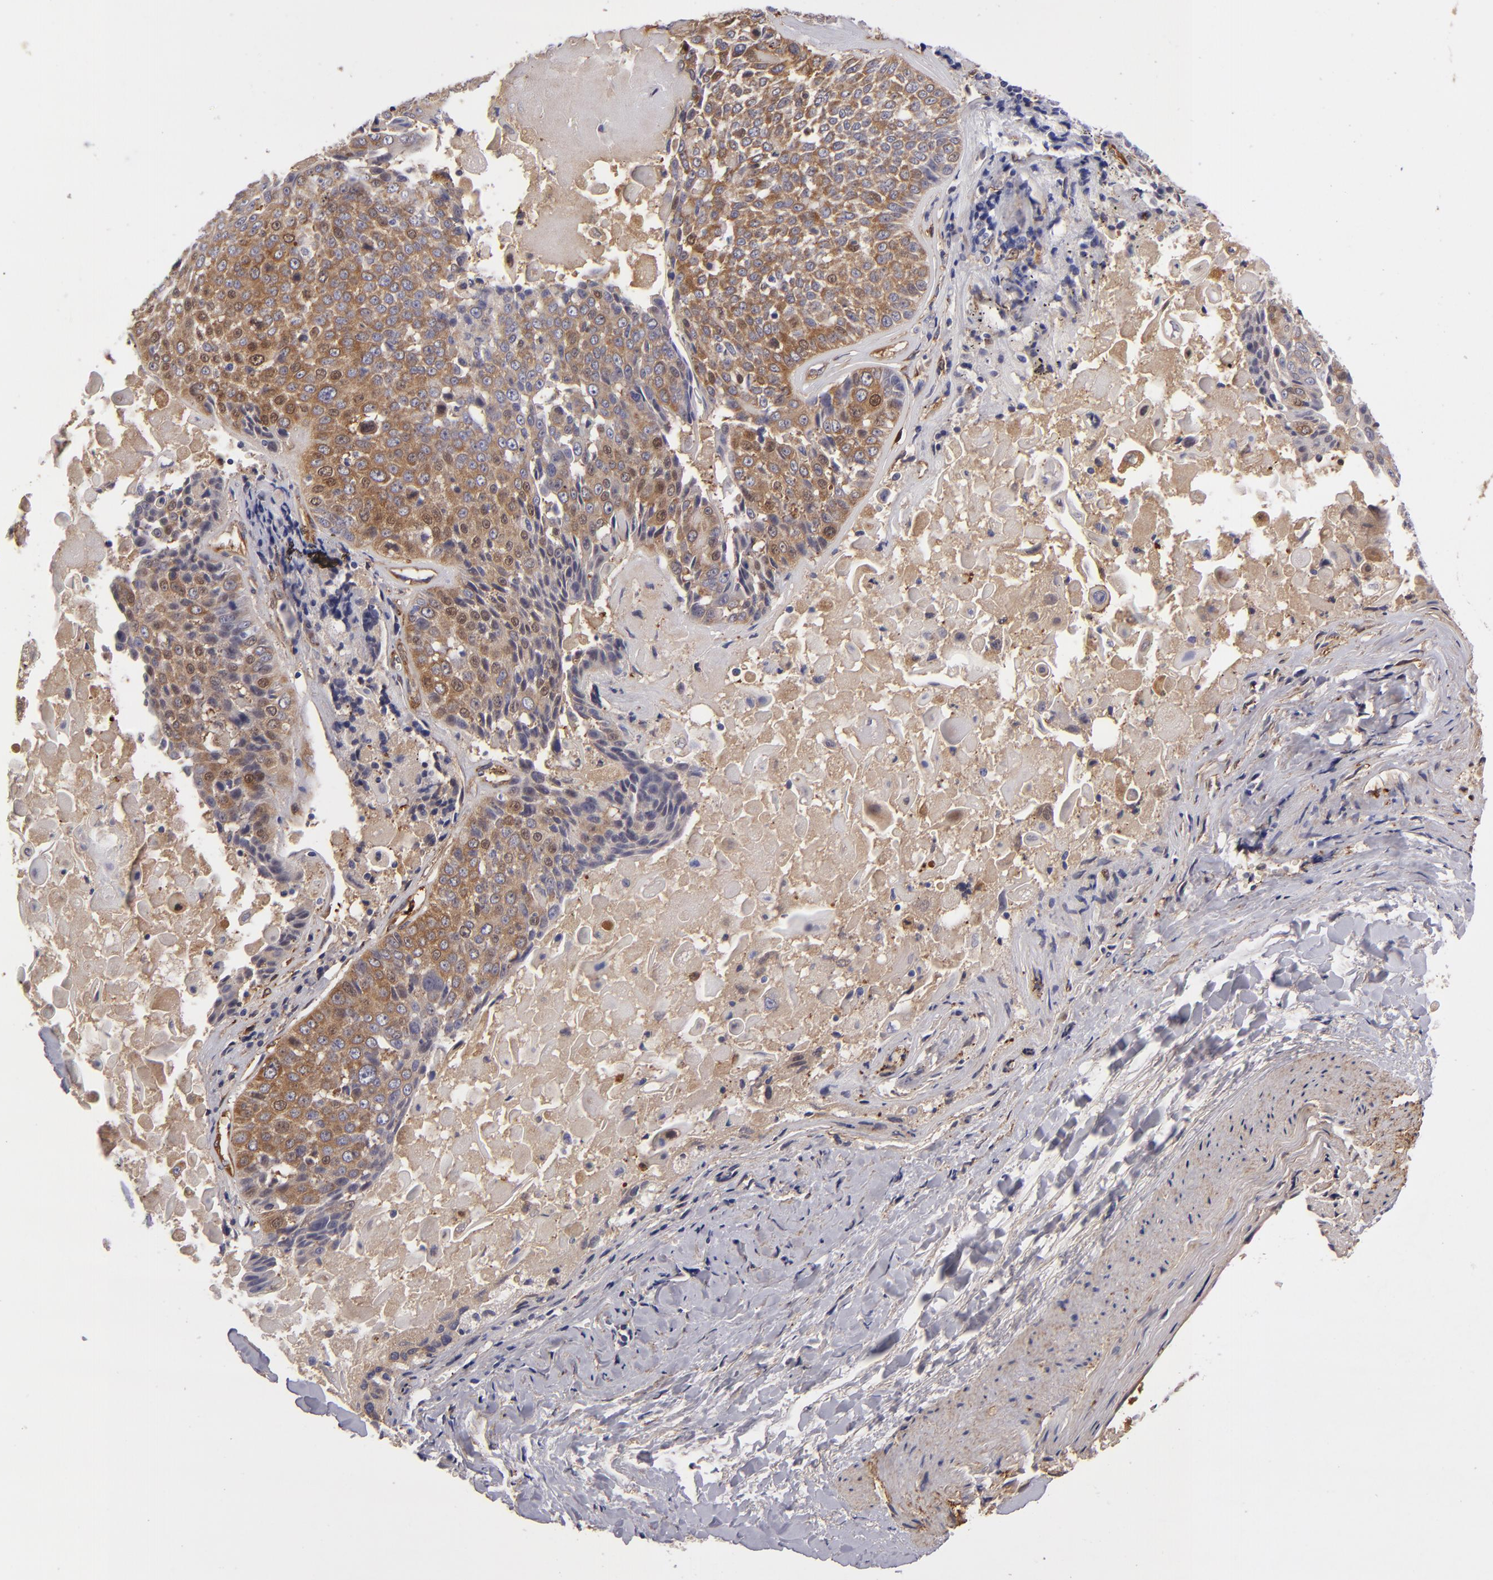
{"staining": {"intensity": "moderate", "quantity": ">75%", "location": "cytoplasmic/membranous"}, "tissue": "lung cancer", "cell_type": "Tumor cells", "image_type": "cancer", "snomed": [{"axis": "morphology", "description": "Adenocarcinoma, NOS"}, {"axis": "topography", "description": "Lung"}], "caption": "An IHC histopathology image of neoplastic tissue is shown. Protein staining in brown highlights moderate cytoplasmic/membranous positivity in lung cancer (adenocarcinoma) within tumor cells.", "gene": "VCL", "patient": {"sex": "male", "age": 60}}